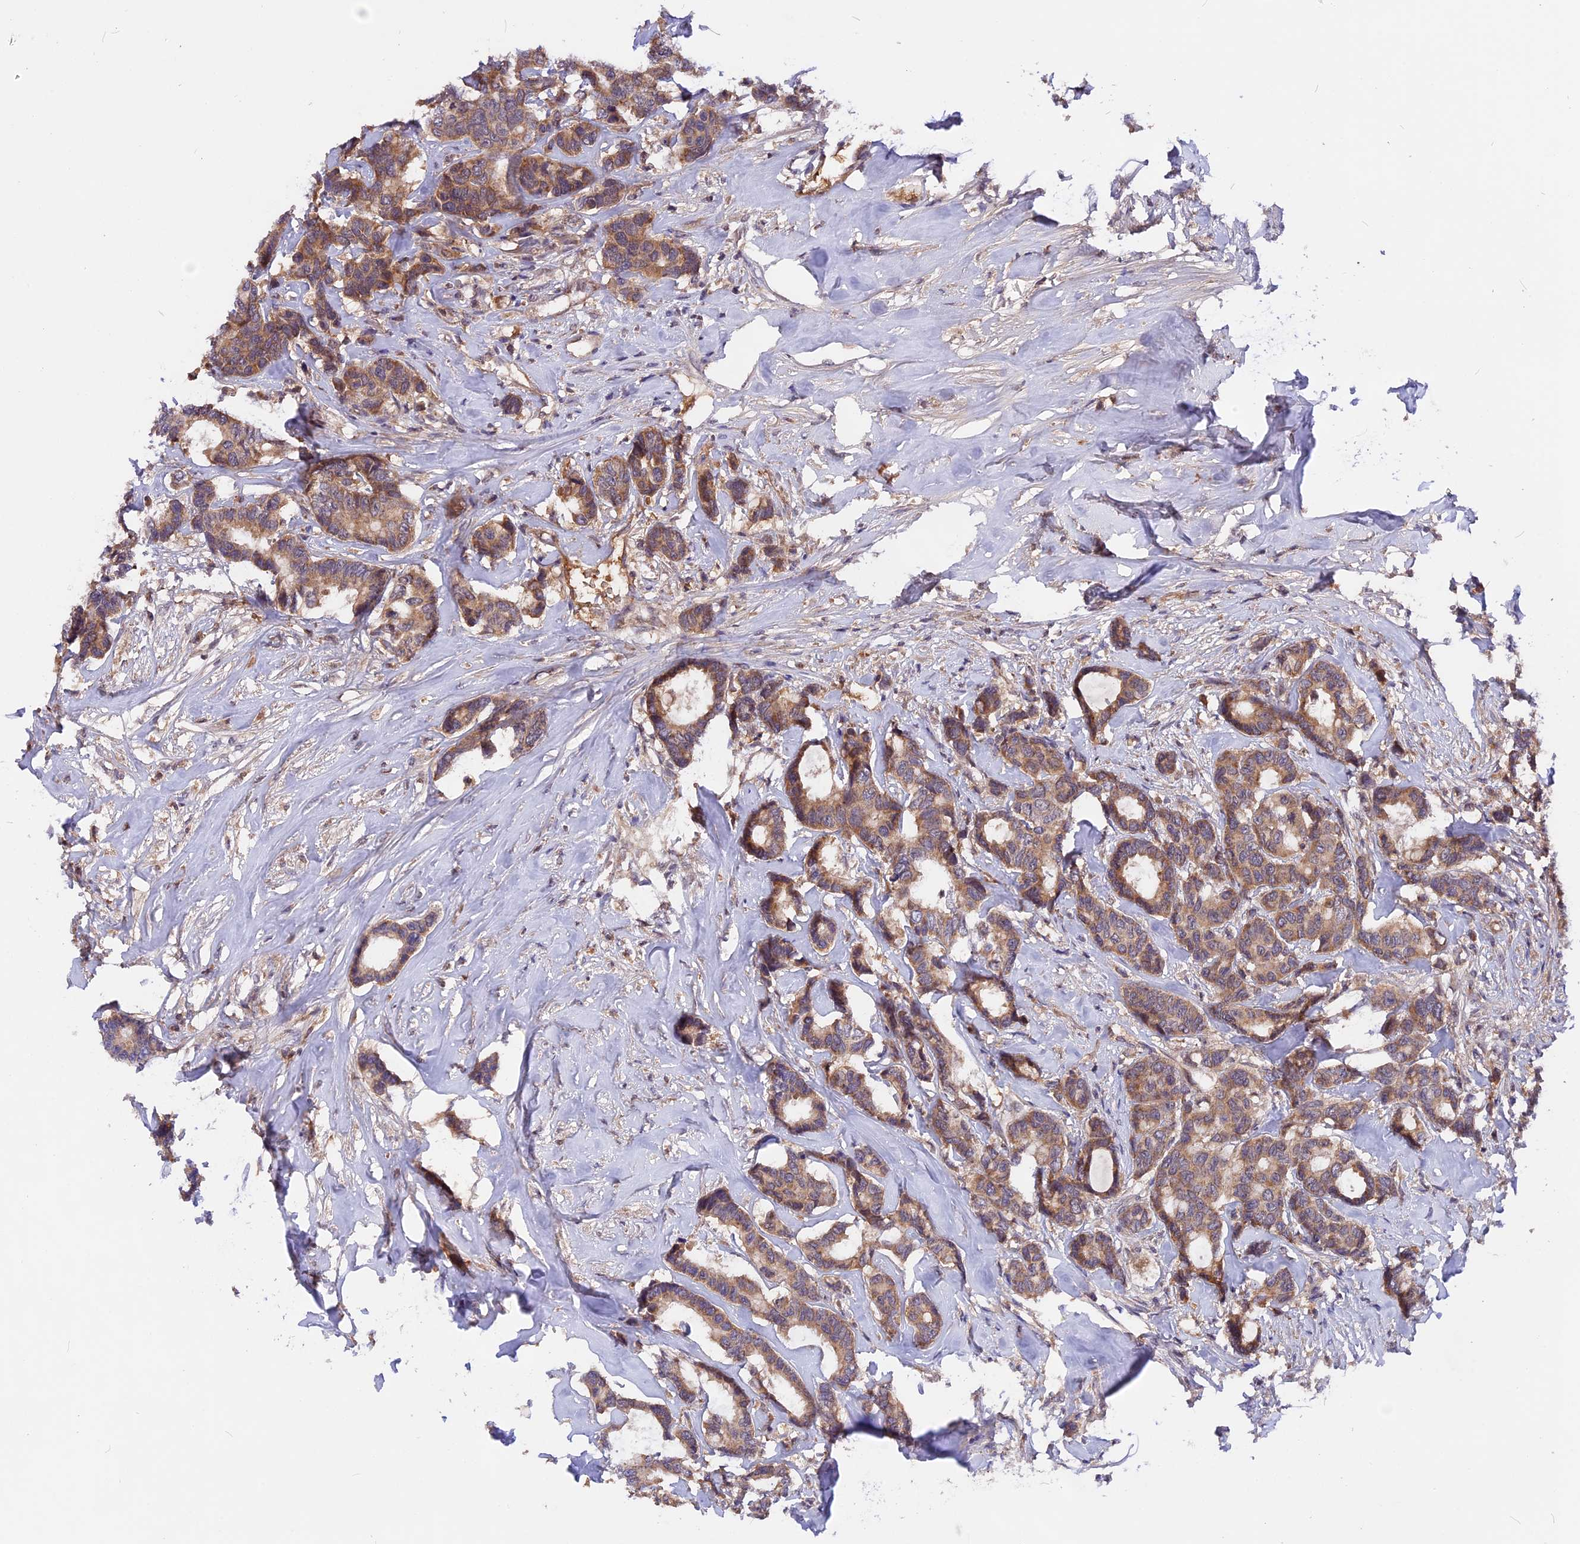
{"staining": {"intensity": "moderate", "quantity": ">75%", "location": "cytoplasmic/membranous"}, "tissue": "breast cancer", "cell_type": "Tumor cells", "image_type": "cancer", "snomed": [{"axis": "morphology", "description": "Duct carcinoma"}, {"axis": "topography", "description": "Breast"}], "caption": "IHC photomicrograph of human breast cancer stained for a protein (brown), which displays medium levels of moderate cytoplasmic/membranous expression in approximately >75% of tumor cells.", "gene": "MARK4", "patient": {"sex": "female", "age": 87}}